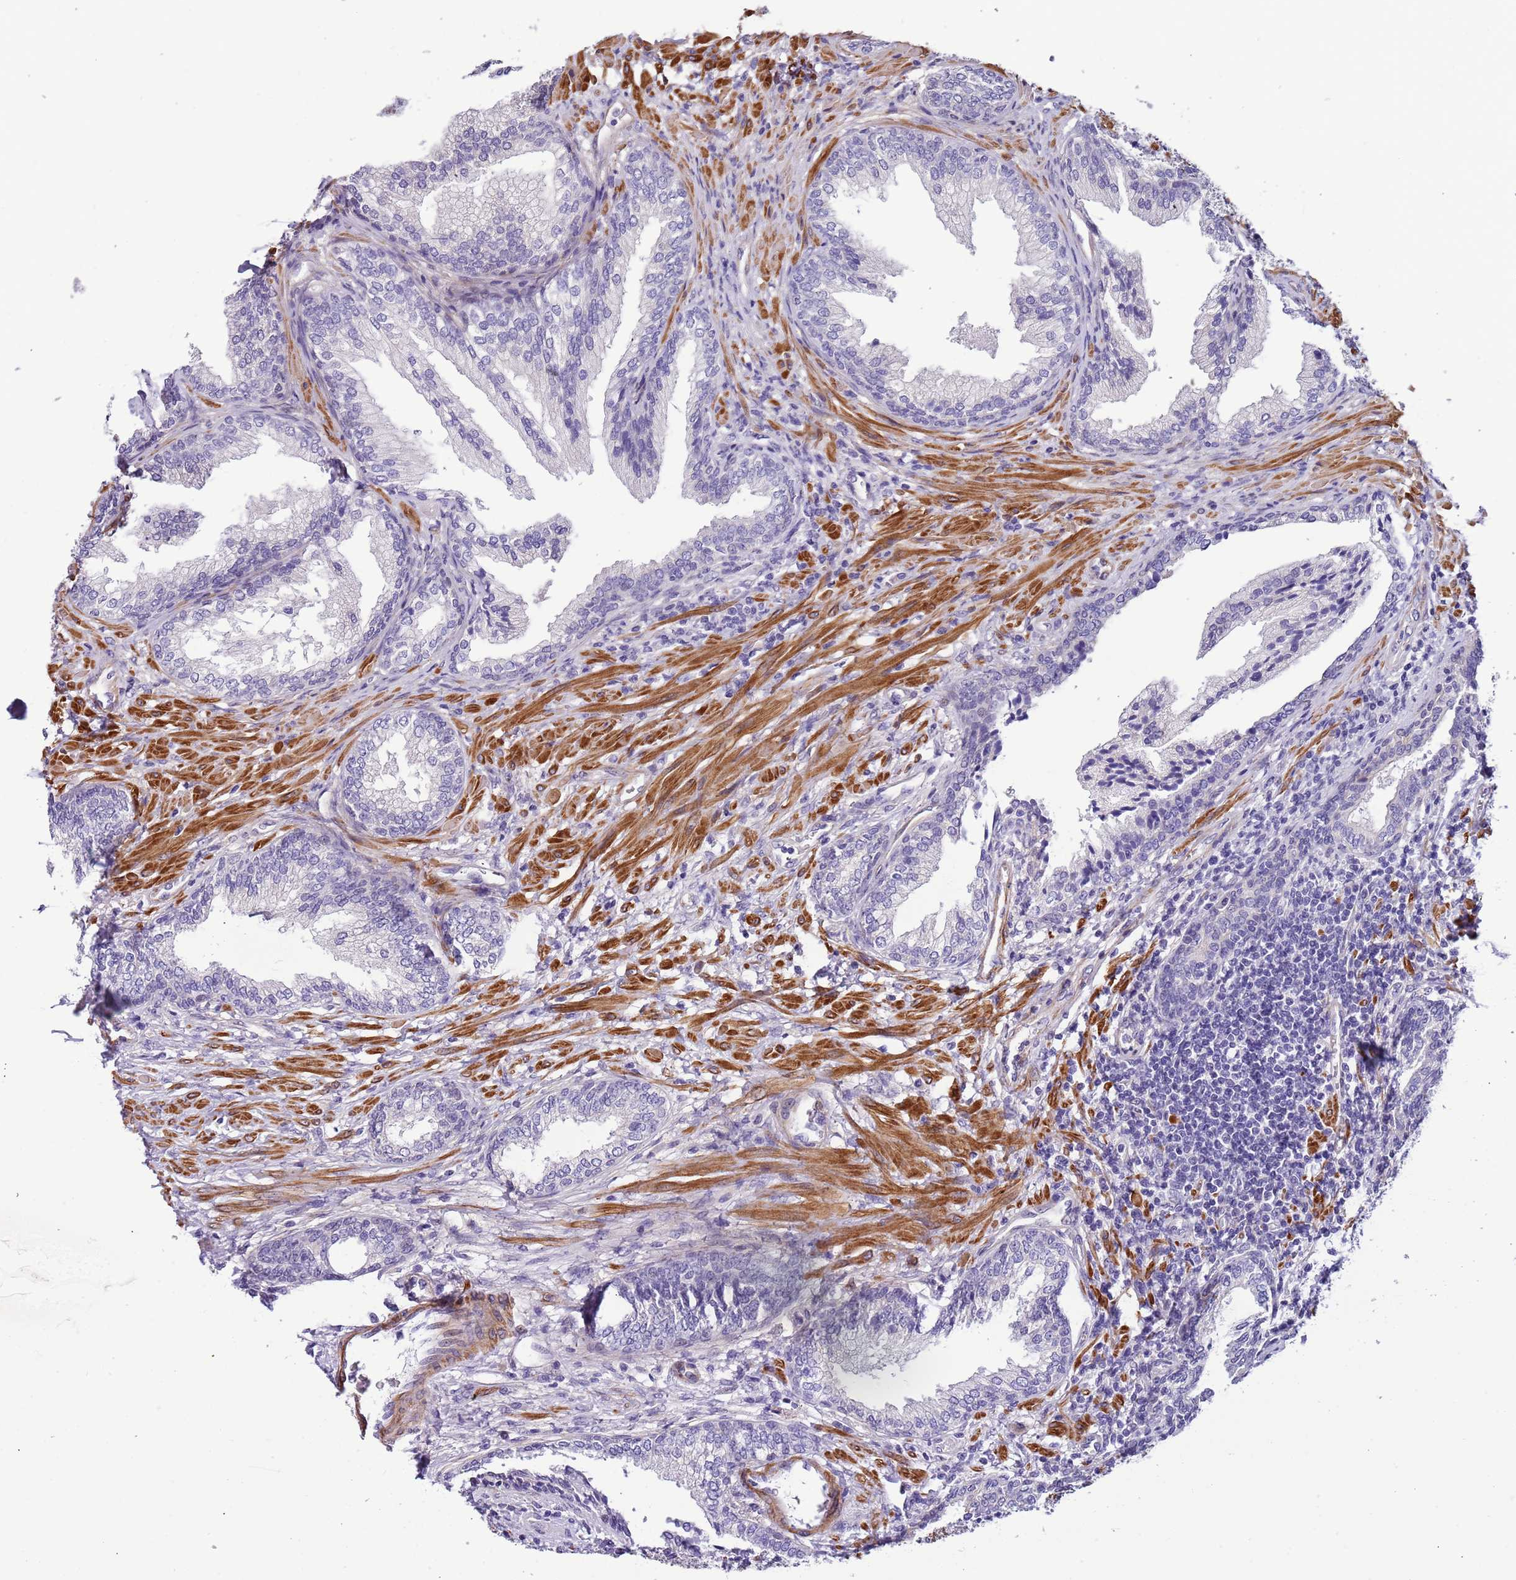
{"staining": {"intensity": "strong", "quantity": "25%-75%", "location": "cytoplasmic/membranous,nuclear"}, "tissue": "prostate", "cell_type": "Glandular cells", "image_type": "normal", "snomed": [{"axis": "morphology", "description": "Normal tissue, NOS"}, {"axis": "topography", "description": "Prostate"}], "caption": "Immunohistochemistry (IHC) micrograph of unremarkable prostate: human prostate stained using immunohistochemistry (IHC) shows high levels of strong protein expression localized specifically in the cytoplasmic/membranous,nuclear of glandular cells, appearing as a cytoplasmic/membranous,nuclear brown color.", "gene": "PLEKHH1", "patient": {"sex": "male", "age": 76}}